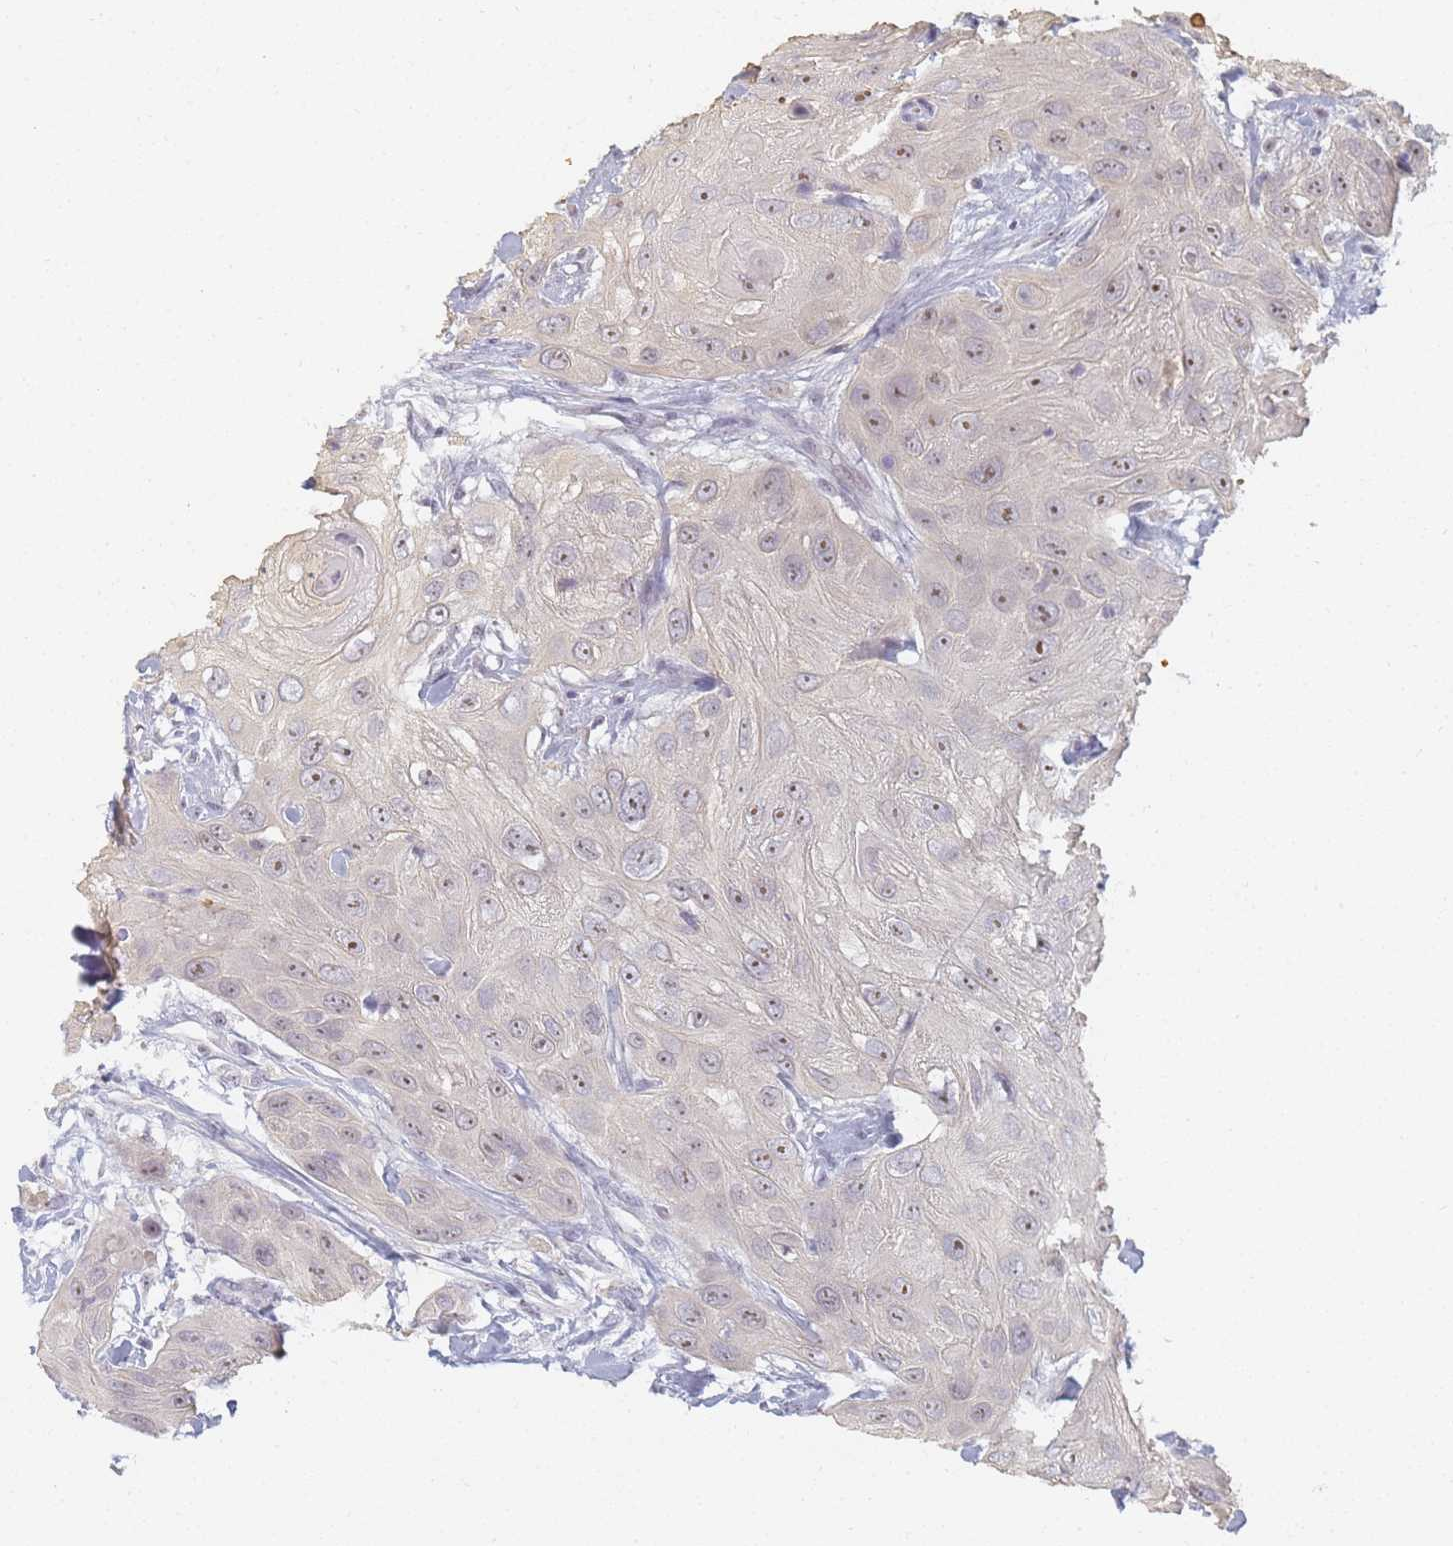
{"staining": {"intensity": "moderate", "quantity": "<25%", "location": "nuclear"}, "tissue": "head and neck cancer", "cell_type": "Tumor cells", "image_type": "cancer", "snomed": [{"axis": "morphology", "description": "Squamous cell carcinoma, NOS"}, {"axis": "topography", "description": "Head-Neck"}], "caption": "Immunohistochemistry histopathology image of human head and neck squamous cell carcinoma stained for a protein (brown), which demonstrates low levels of moderate nuclear positivity in approximately <25% of tumor cells.", "gene": "SLC38A9", "patient": {"sex": "male", "age": 81}}